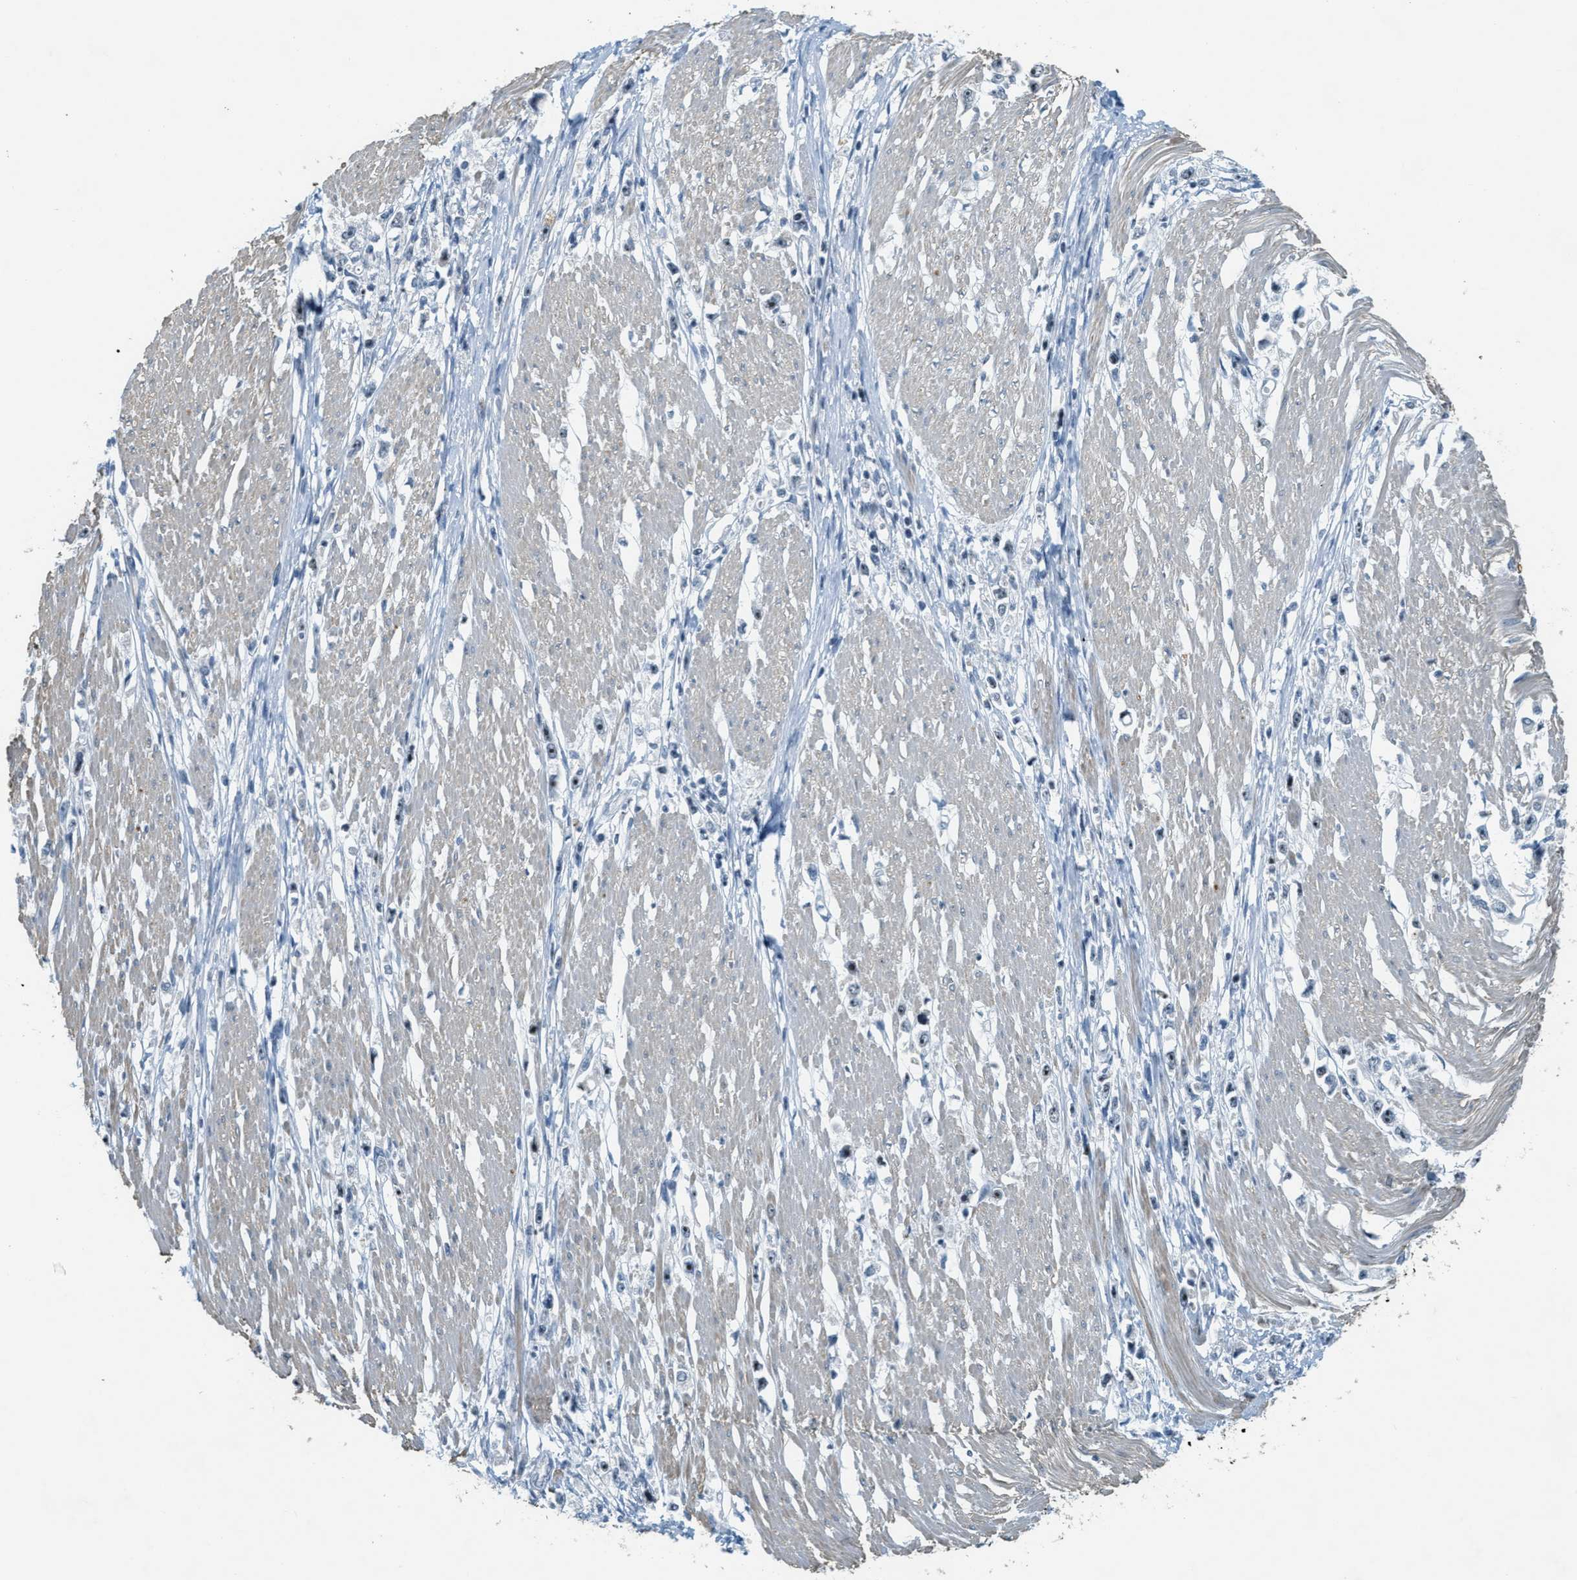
{"staining": {"intensity": "strong", "quantity": "<25%", "location": "nuclear"}, "tissue": "stomach cancer", "cell_type": "Tumor cells", "image_type": "cancer", "snomed": [{"axis": "morphology", "description": "Adenocarcinoma, NOS"}, {"axis": "topography", "description": "Stomach"}], "caption": "A histopathology image of human stomach cancer (adenocarcinoma) stained for a protein exhibits strong nuclear brown staining in tumor cells.", "gene": "DDX47", "patient": {"sex": "female", "age": 59}}